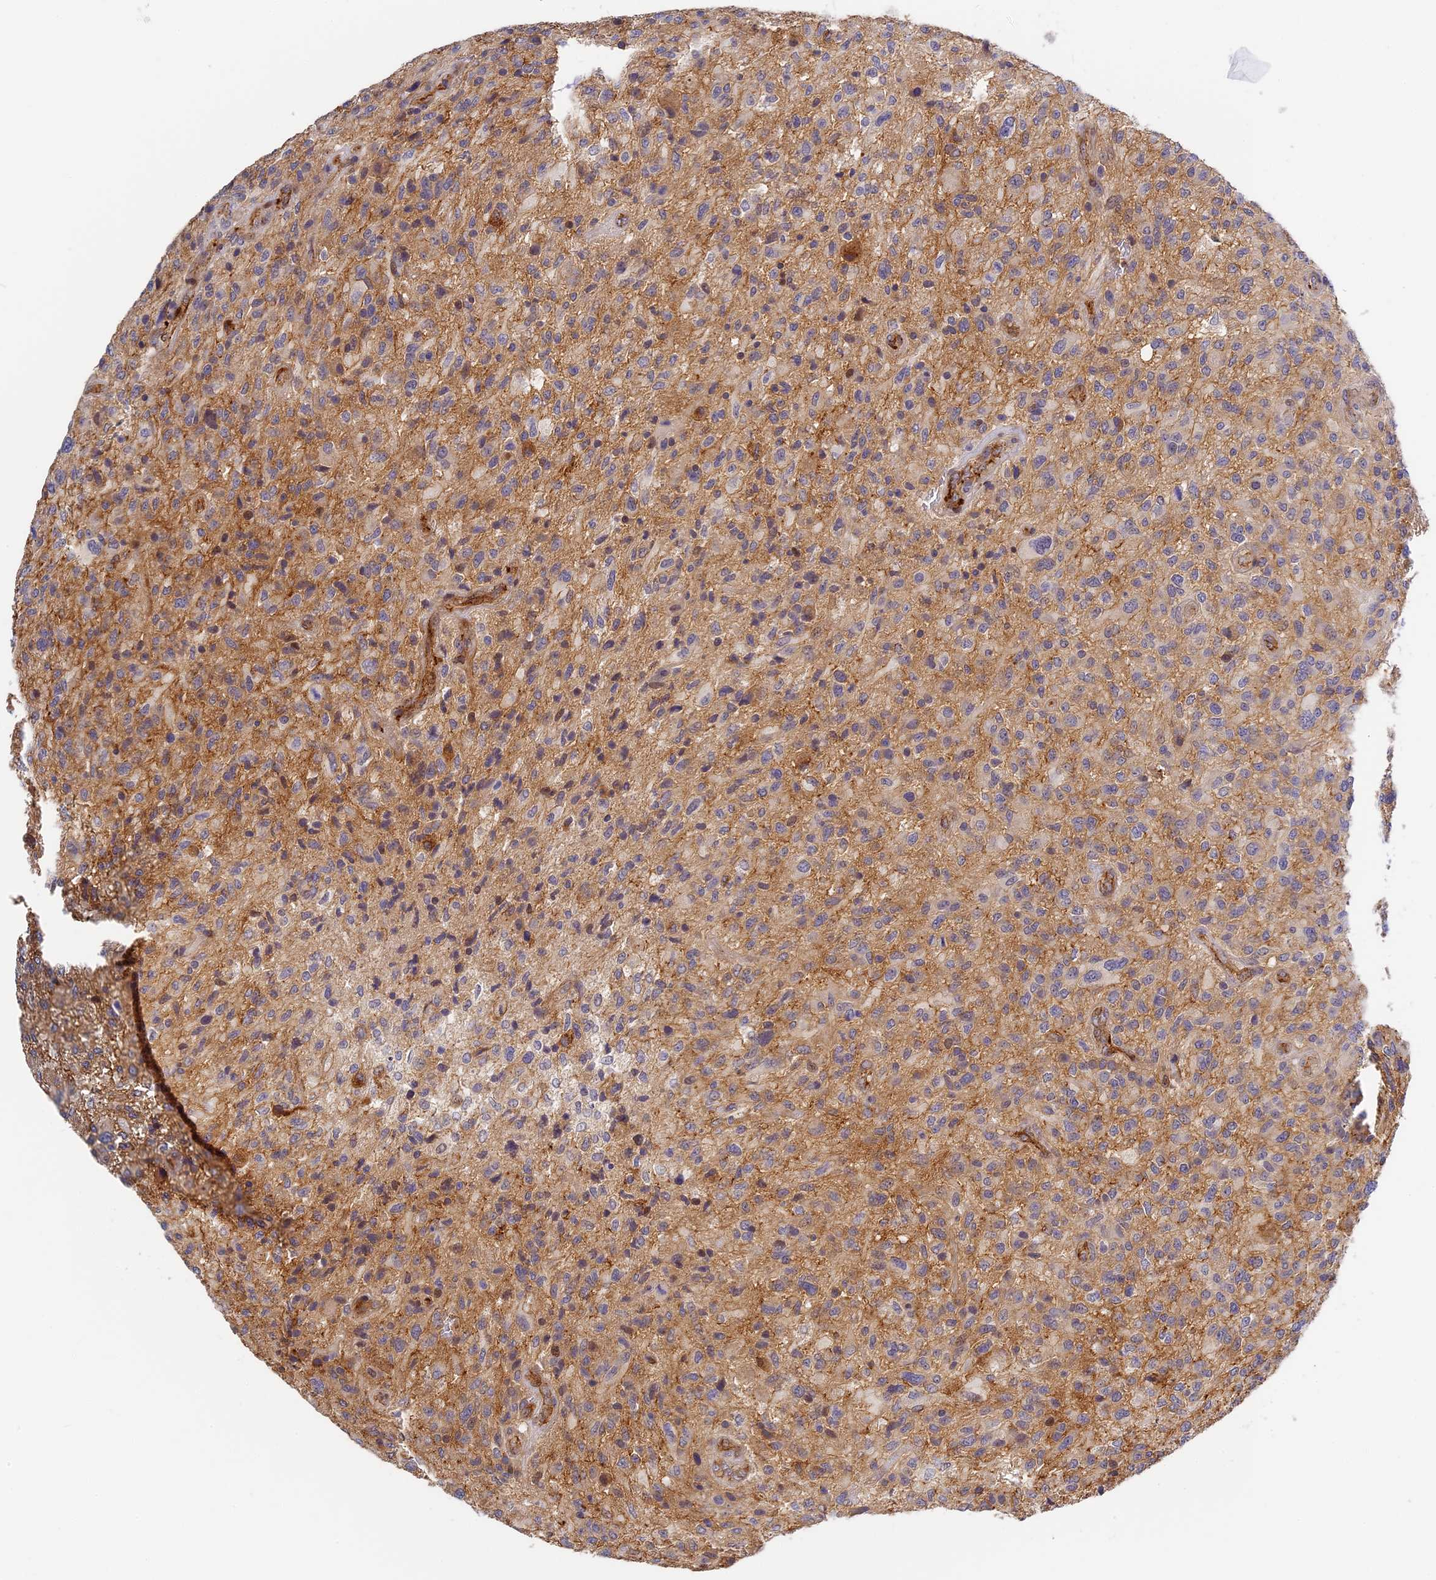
{"staining": {"intensity": "weak", "quantity": "<25%", "location": "cytoplasmic/membranous"}, "tissue": "glioma", "cell_type": "Tumor cells", "image_type": "cancer", "snomed": [{"axis": "morphology", "description": "Glioma, malignant, High grade"}, {"axis": "topography", "description": "Brain"}], "caption": "DAB (3,3'-diaminobenzidine) immunohistochemical staining of malignant glioma (high-grade) demonstrates no significant positivity in tumor cells.", "gene": "MISP3", "patient": {"sex": "male", "age": 47}}